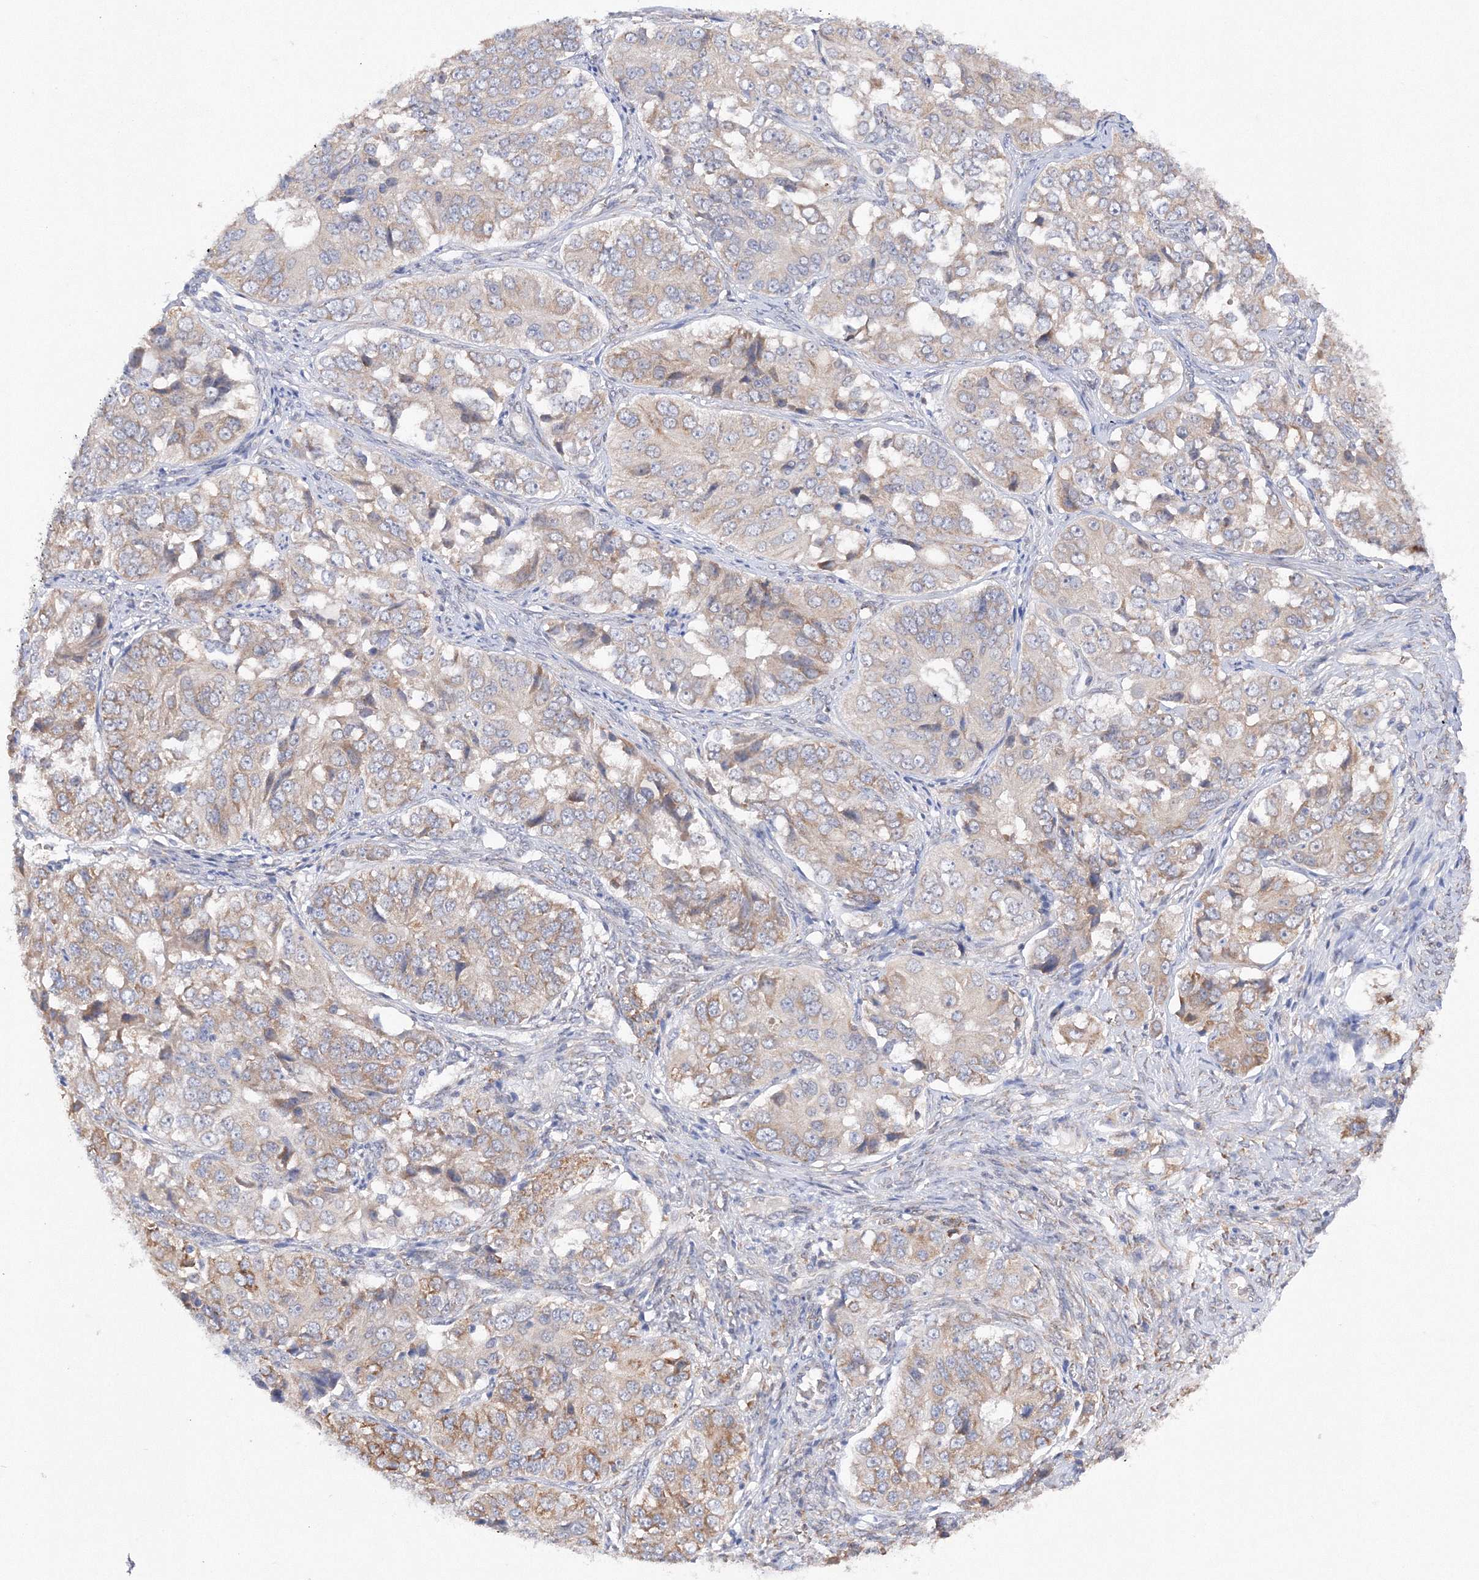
{"staining": {"intensity": "moderate", "quantity": "<25%", "location": "cytoplasmic/membranous"}, "tissue": "ovarian cancer", "cell_type": "Tumor cells", "image_type": "cancer", "snomed": [{"axis": "morphology", "description": "Carcinoma, endometroid"}, {"axis": "topography", "description": "Ovary"}], "caption": "Immunohistochemical staining of human ovarian endometroid carcinoma displays low levels of moderate cytoplasmic/membranous expression in approximately <25% of tumor cells.", "gene": "DIS3L2", "patient": {"sex": "female", "age": 51}}